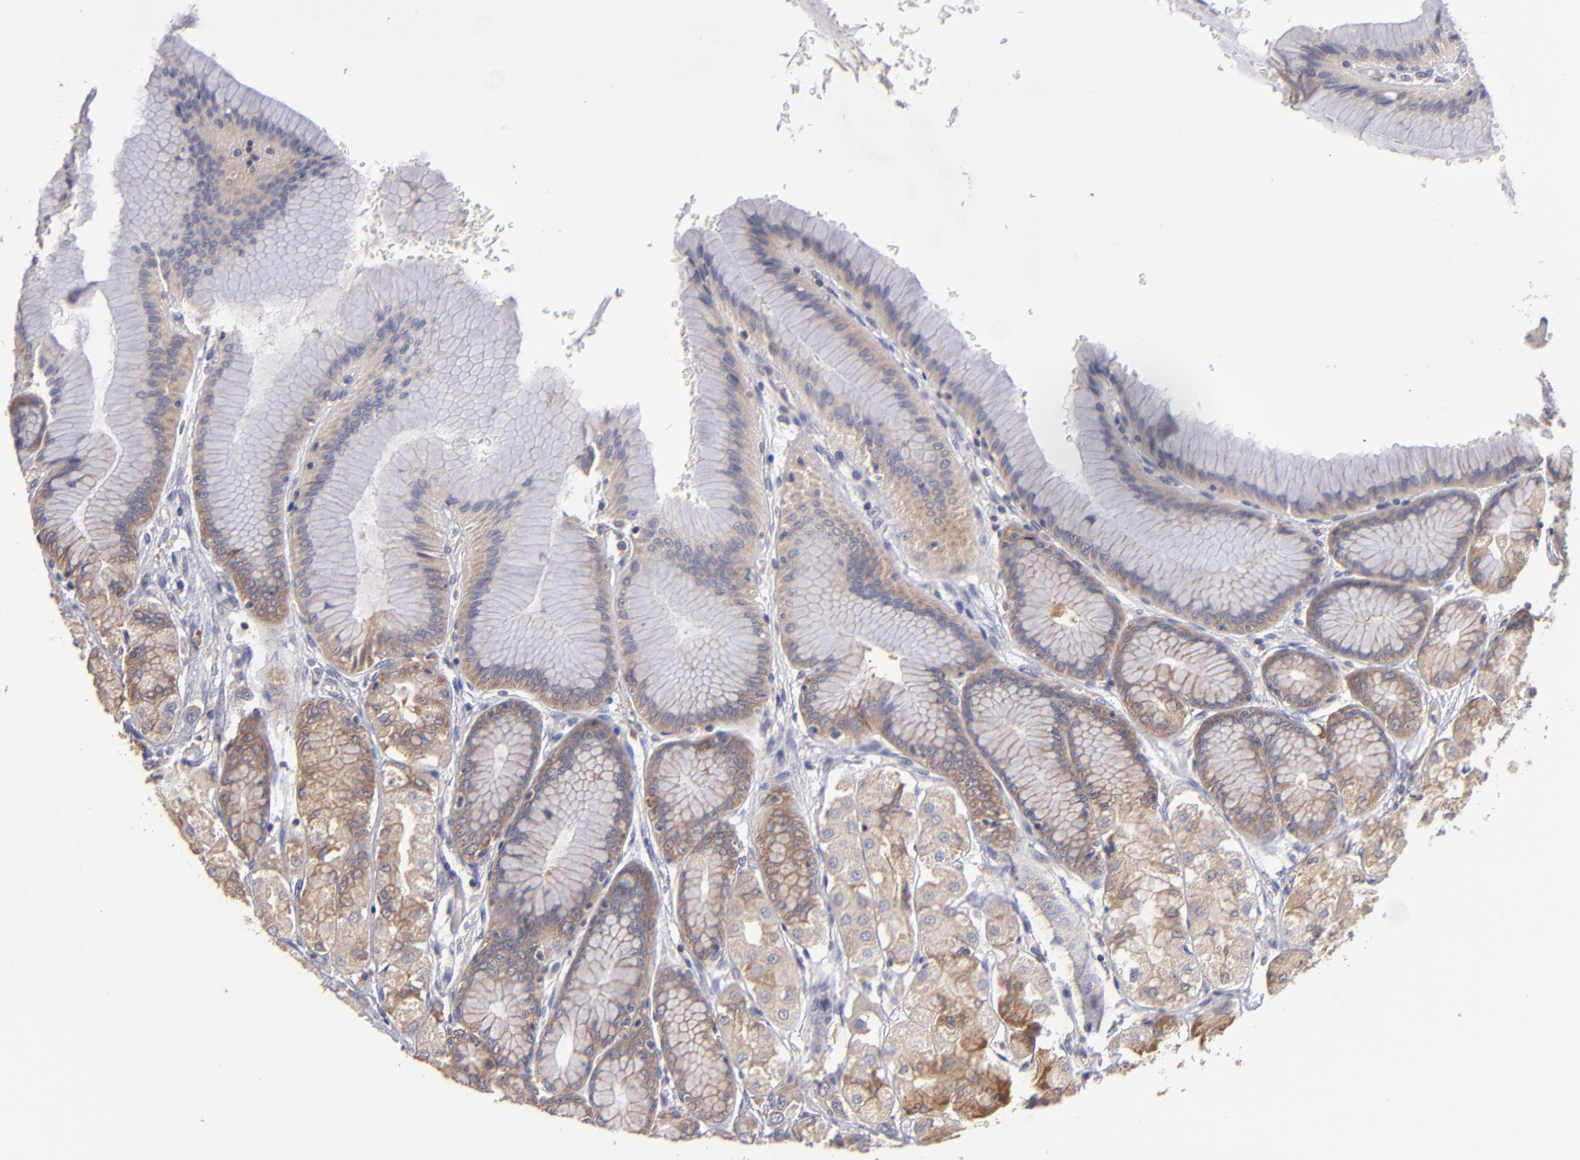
{"staining": {"intensity": "moderate", "quantity": "25%-75%", "location": "cytoplasmic/membranous"}, "tissue": "stomach", "cell_type": "Glandular cells", "image_type": "normal", "snomed": [{"axis": "morphology", "description": "Normal tissue, NOS"}, {"axis": "morphology", "description": "Adenocarcinoma, NOS"}, {"axis": "topography", "description": "Stomach"}, {"axis": "topography", "description": "Stomach, lower"}], "caption": "Immunohistochemical staining of normal human stomach exhibits medium levels of moderate cytoplasmic/membranous positivity in about 25%-75% of glandular cells.", "gene": "EIF3L", "patient": {"sex": "female", "age": 65}}